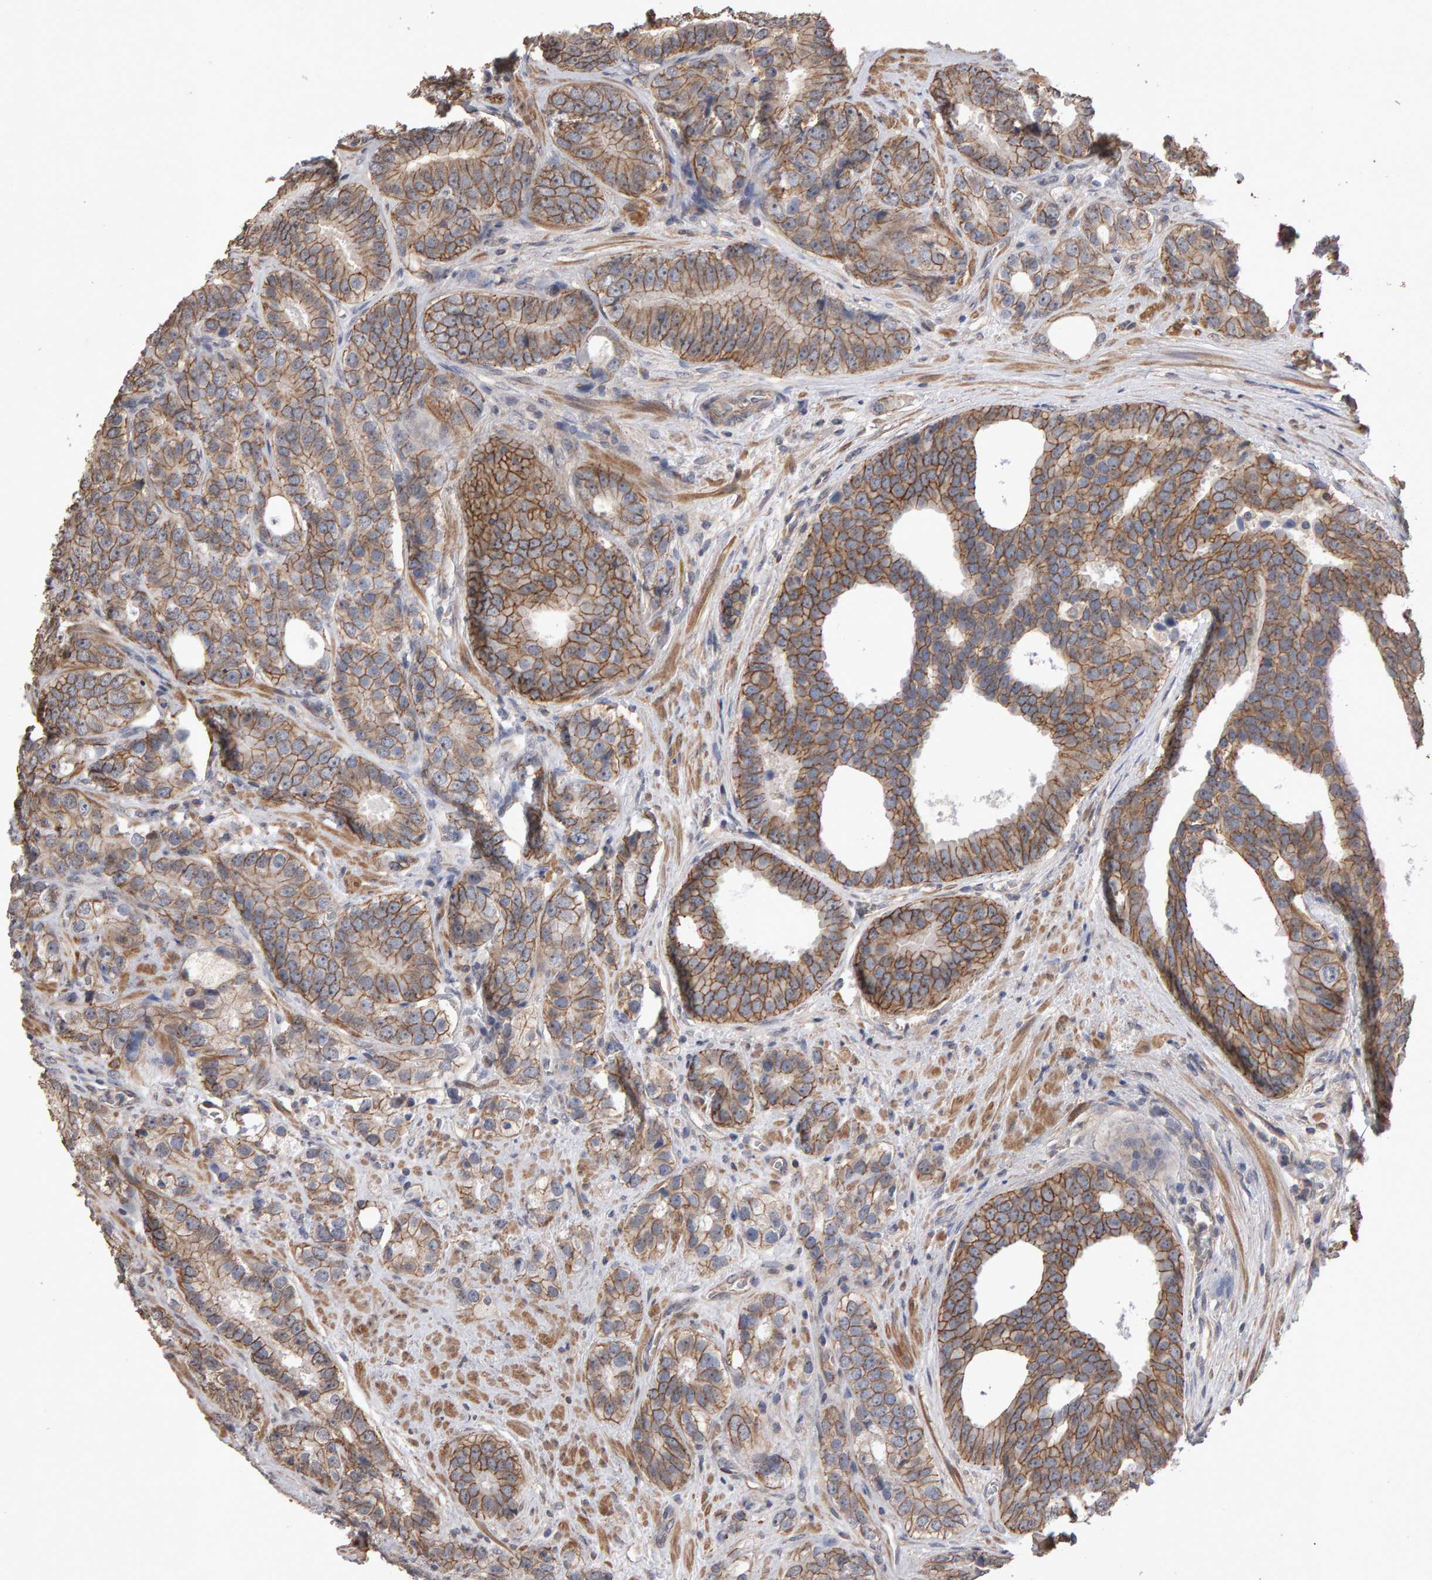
{"staining": {"intensity": "moderate", "quantity": ">75%", "location": "cytoplasmic/membranous"}, "tissue": "prostate cancer", "cell_type": "Tumor cells", "image_type": "cancer", "snomed": [{"axis": "morphology", "description": "Adenocarcinoma, High grade"}, {"axis": "topography", "description": "Prostate"}], "caption": "DAB immunohistochemical staining of prostate cancer (high-grade adenocarcinoma) shows moderate cytoplasmic/membranous protein staining in approximately >75% of tumor cells.", "gene": "SCRIB", "patient": {"sex": "male", "age": 56}}